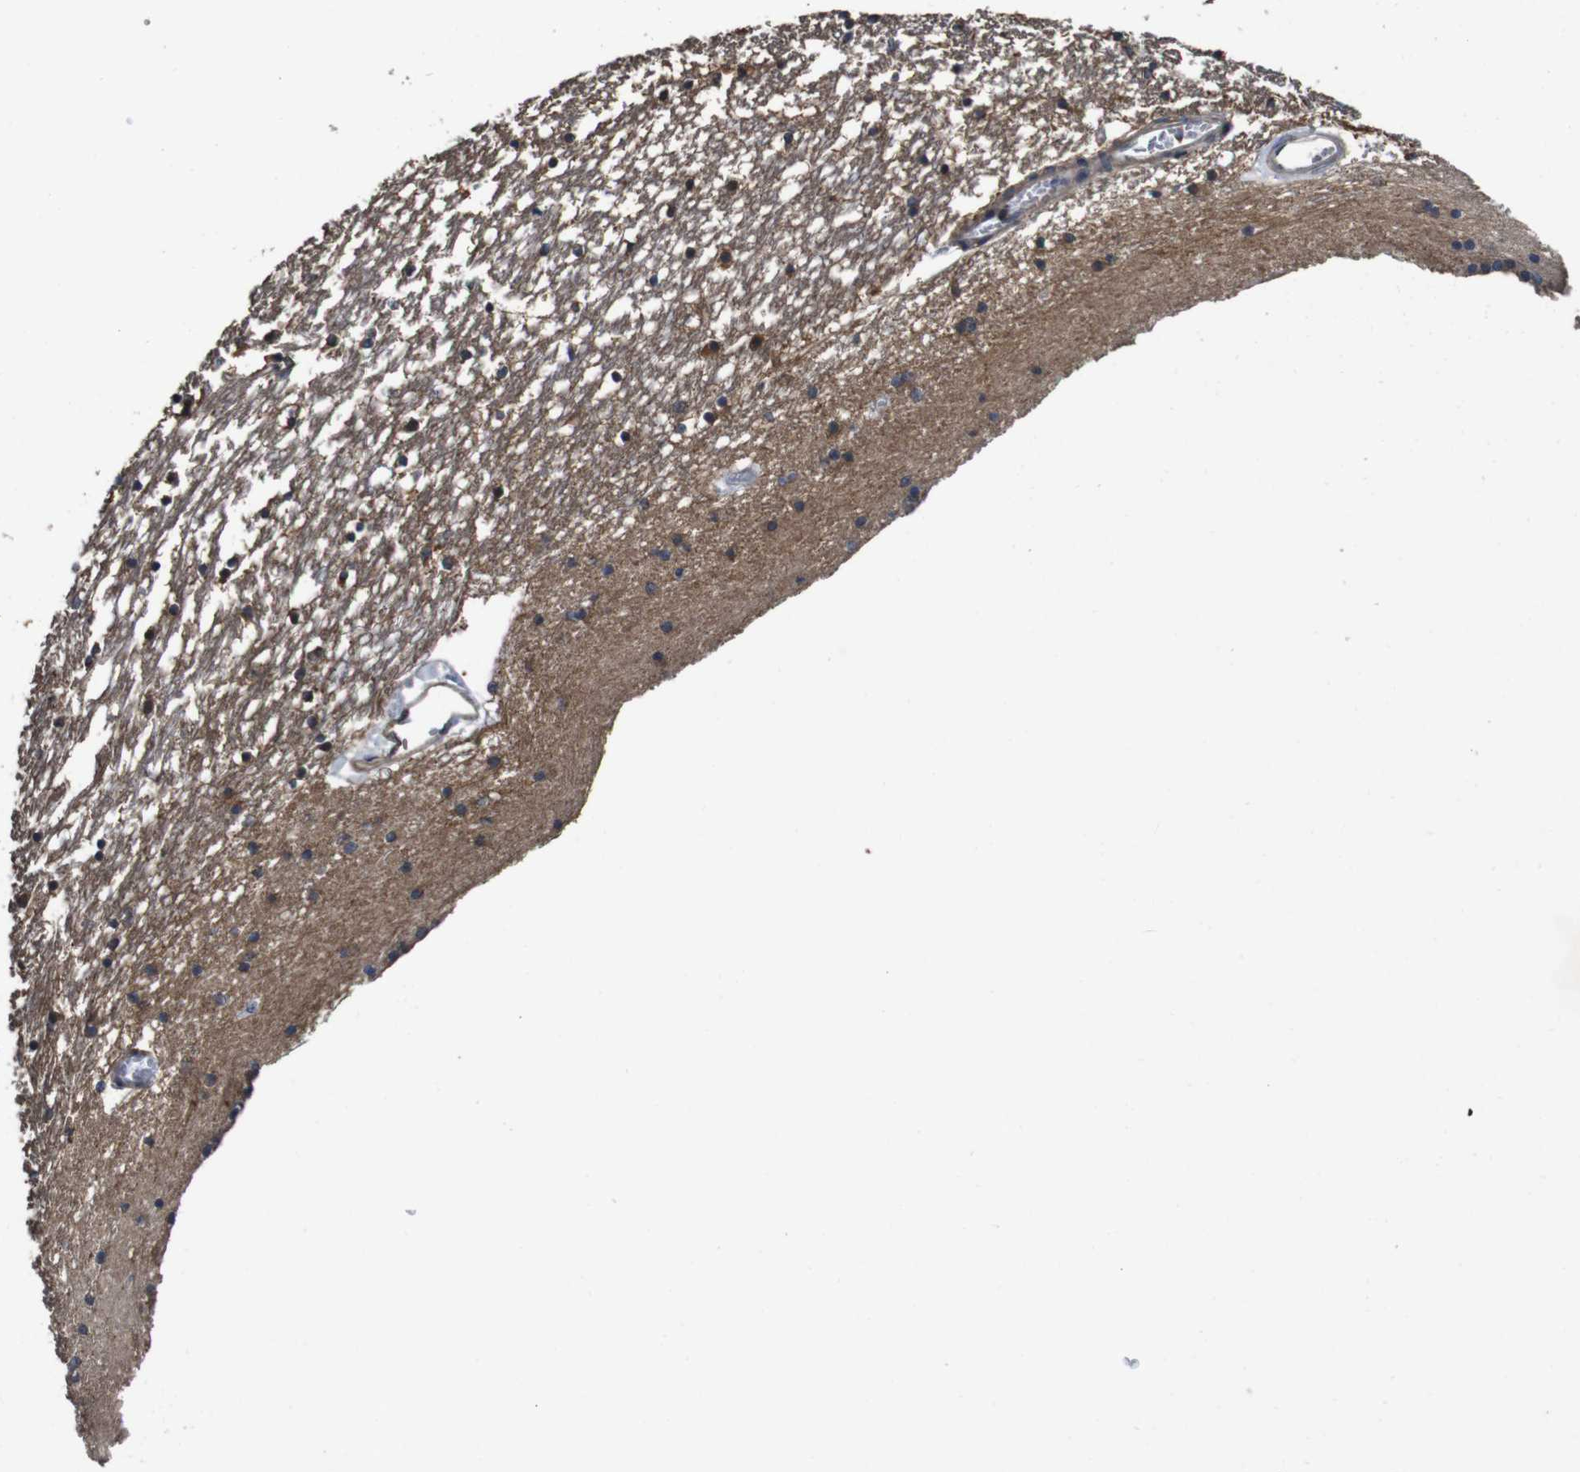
{"staining": {"intensity": "moderate", "quantity": "25%-75%", "location": "cytoplasmic/membranous"}, "tissue": "caudate", "cell_type": "Glial cells", "image_type": "normal", "snomed": [{"axis": "morphology", "description": "Normal tissue, NOS"}, {"axis": "topography", "description": "Lateral ventricle wall"}], "caption": "The photomicrograph reveals a brown stain indicating the presence of a protein in the cytoplasmic/membranous of glial cells in caudate. (IHC, brightfield microscopy, high magnification).", "gene": "GLIPR1", "patient": {"sex": "male", "age": 45}}